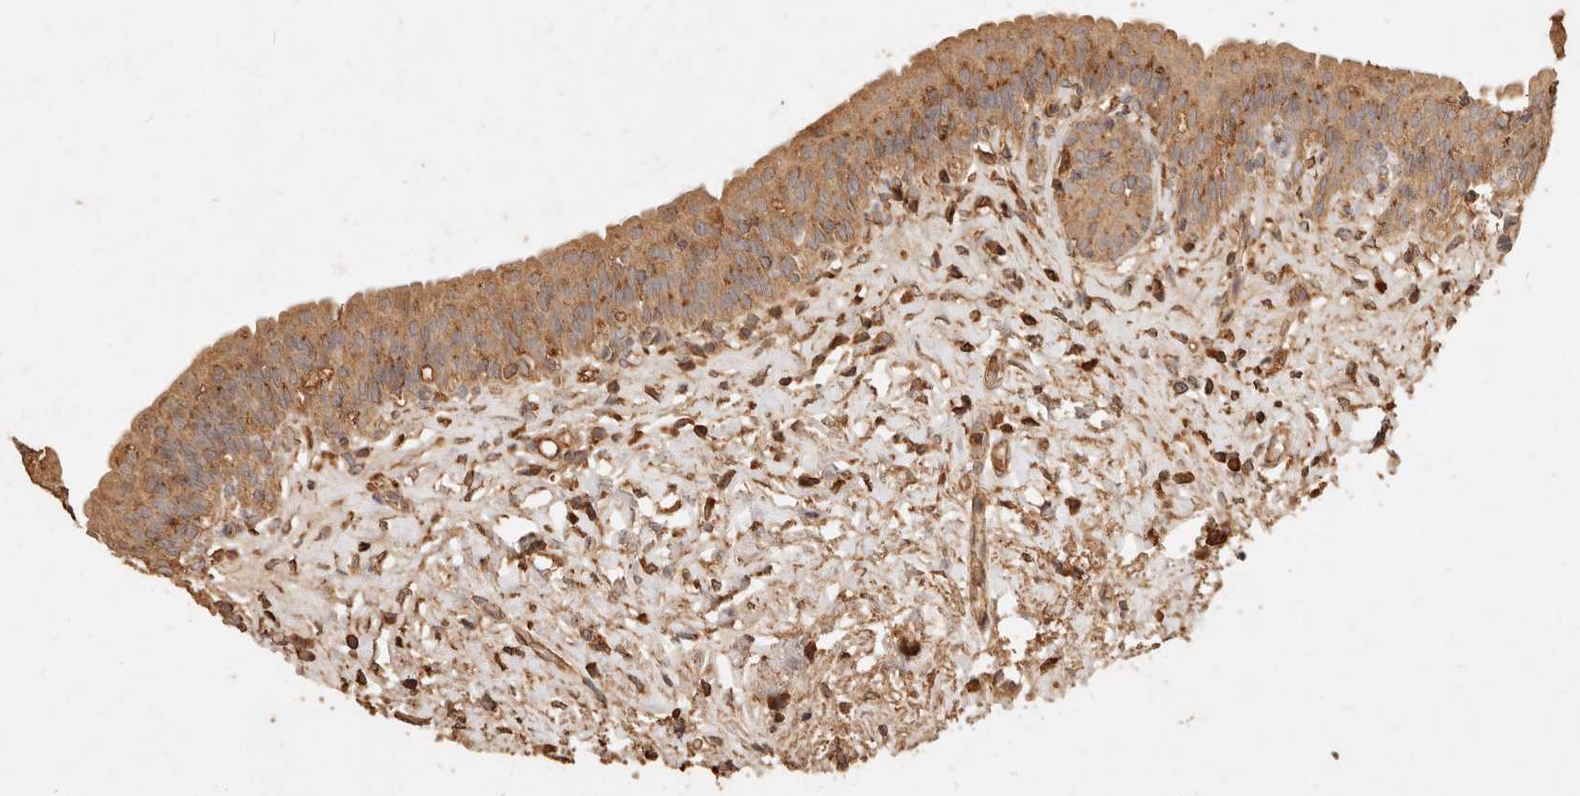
{"staining": {"intensity": "strong", "quantity": ">75%", "location": "cytoplasmic/membranous"}, "tissue": "urinary bladder", "cell_type": "Urothelial cells", "image_type": "normal", "snomed": [{"axis": "morphology", "description": "Normal tissue, NOS"}, {"axis": "topography", "description": "Urinary bladder"}], "caption": "Urinary bladder stained for a protein (brown) demonstrates strong cytoplasmic/membranous positive staining in about >75% of urothelial cells.", "gene": "FAM180B", "patient": {"sex": "male", "age": 83}}